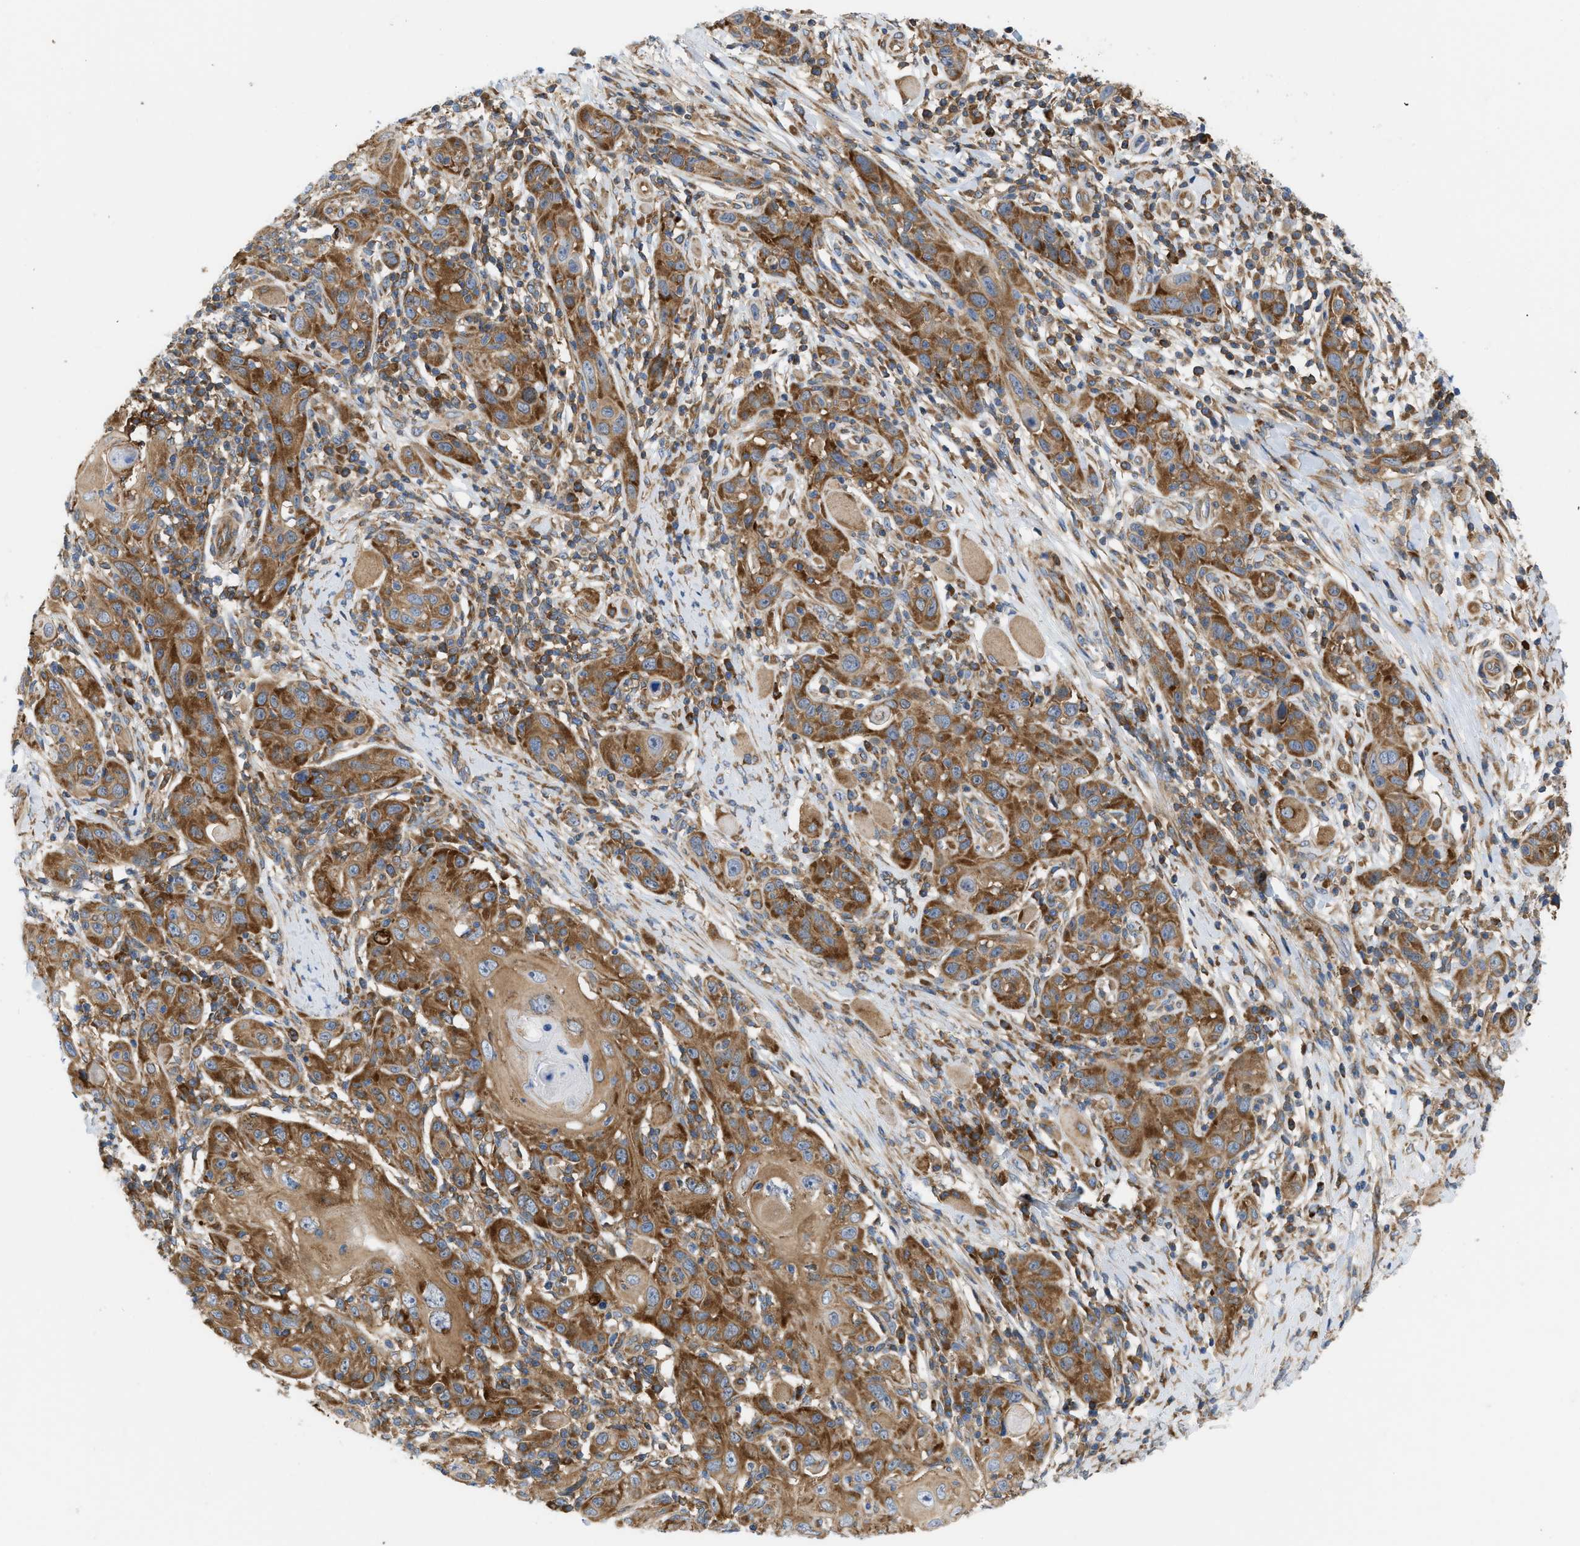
{"staining": {"intensity": "strong", "quantity": ">75%", "location": "cytoplasmic/membranous"}, "tissue": "skin cancer", "cell_type": "Tumor cells", "image_type": "cancer", "snomed": [{"axis": "morphology", "description": "Squamous cell carcinoma, NOS"}, {"axis": "topography", "description": "Skin"}], "caption": "DAB immunohistochemical staining of skin cancer demonstrates strong cytoplasmic/membranous protein positivity in about >75% of tumor cells.", "gene": "GPAT4", "patient": {"sex": "female", "age": 88}}